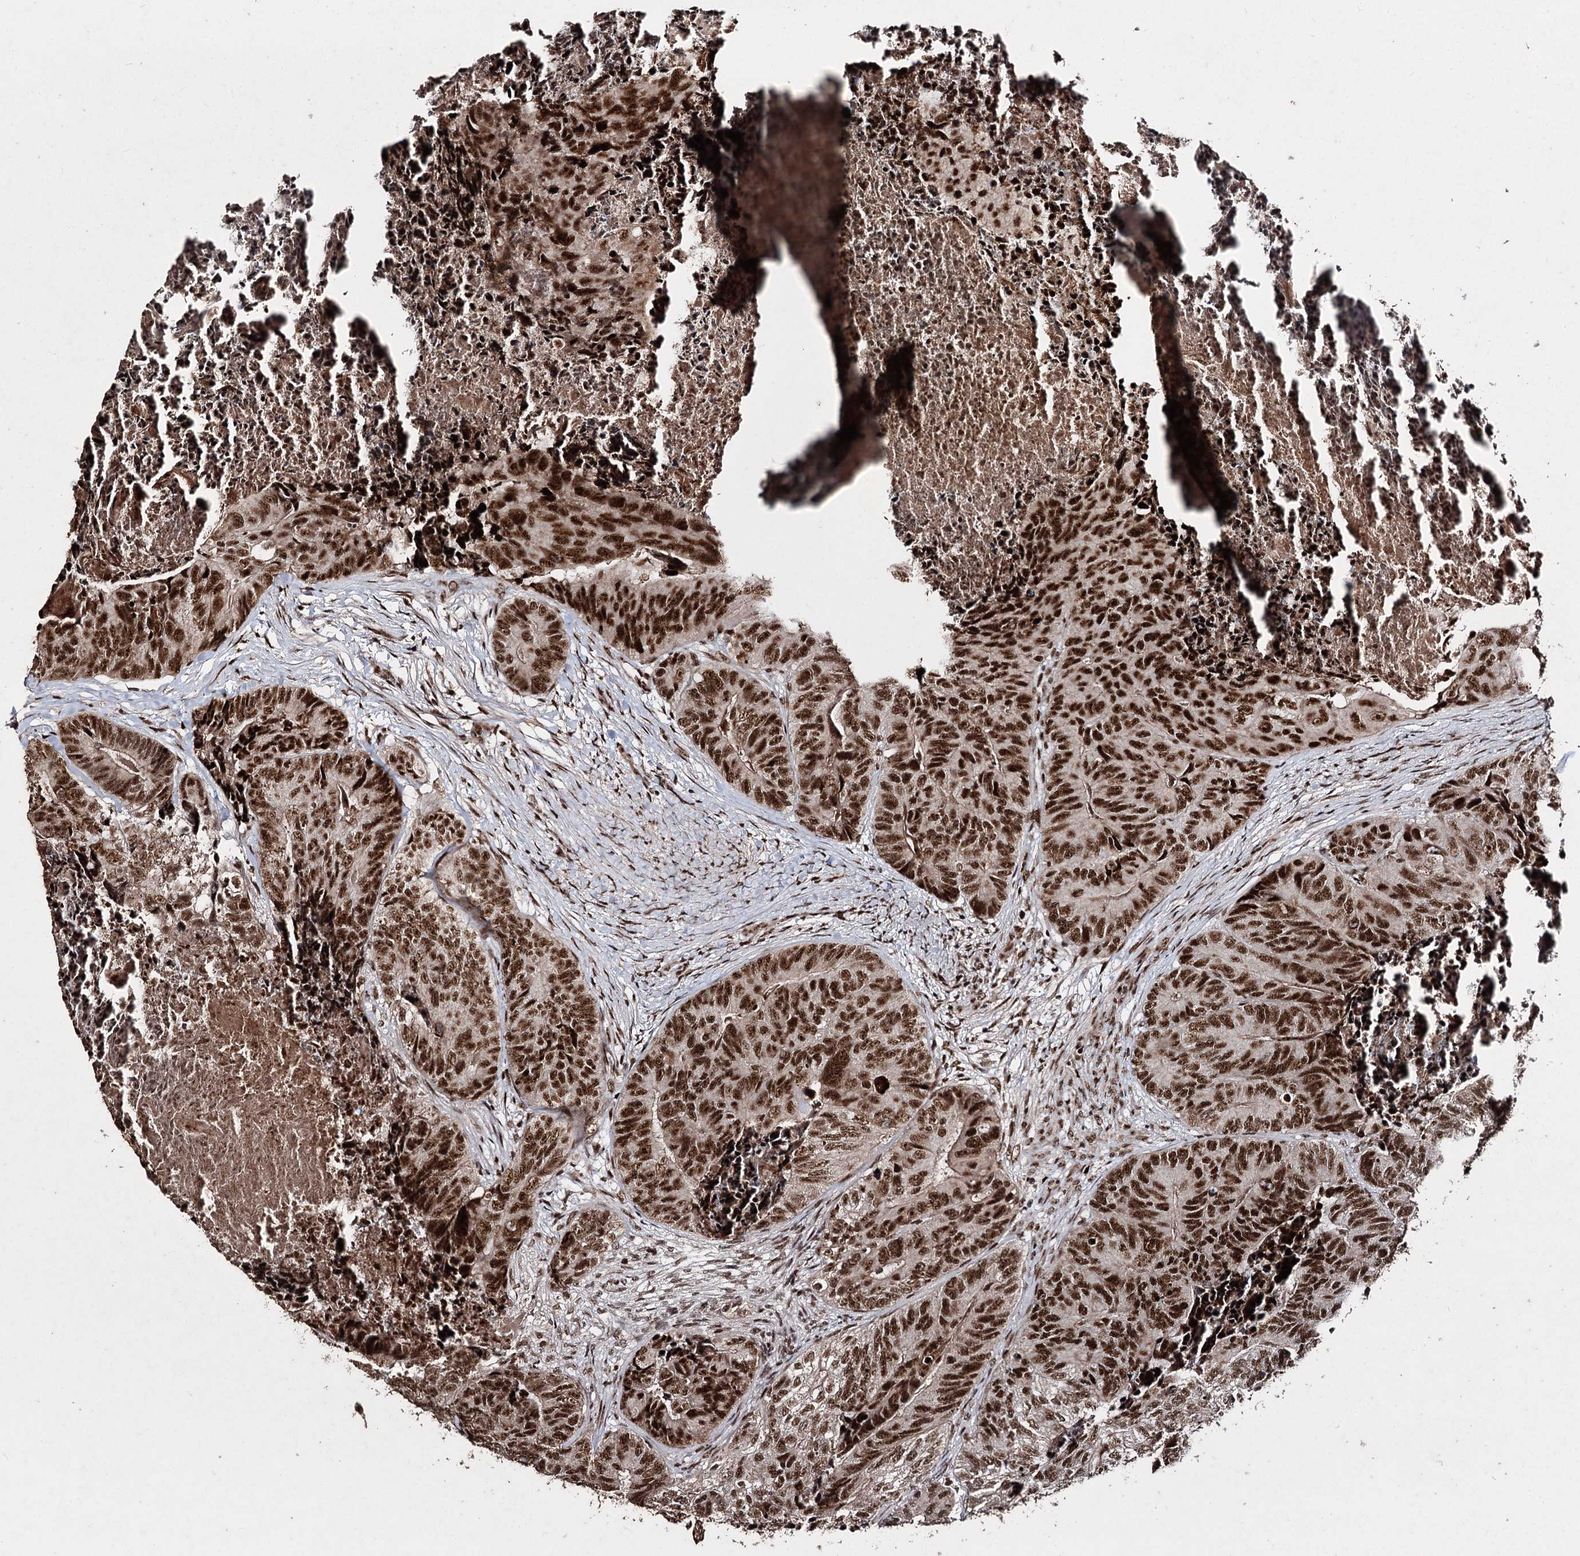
{"staining": {"intensity": "strong", "quantity": ">75%", "location": "nuclear"}, "tissue": "colorectal cancer", "cell_type": "Tumor cells", "image_type": "cancer", "snomed": [{"axis": "morphology", "description": "Adenocarcinoma, NOS"}, {"axis": "topography", "description": "Colon"}], "caption": "Colorectal cancer tissue shows strong nuclear expression in about >75% of tumor cells", "gene": "U2SURP", "patient": {"sex": "female", "age": 67}}